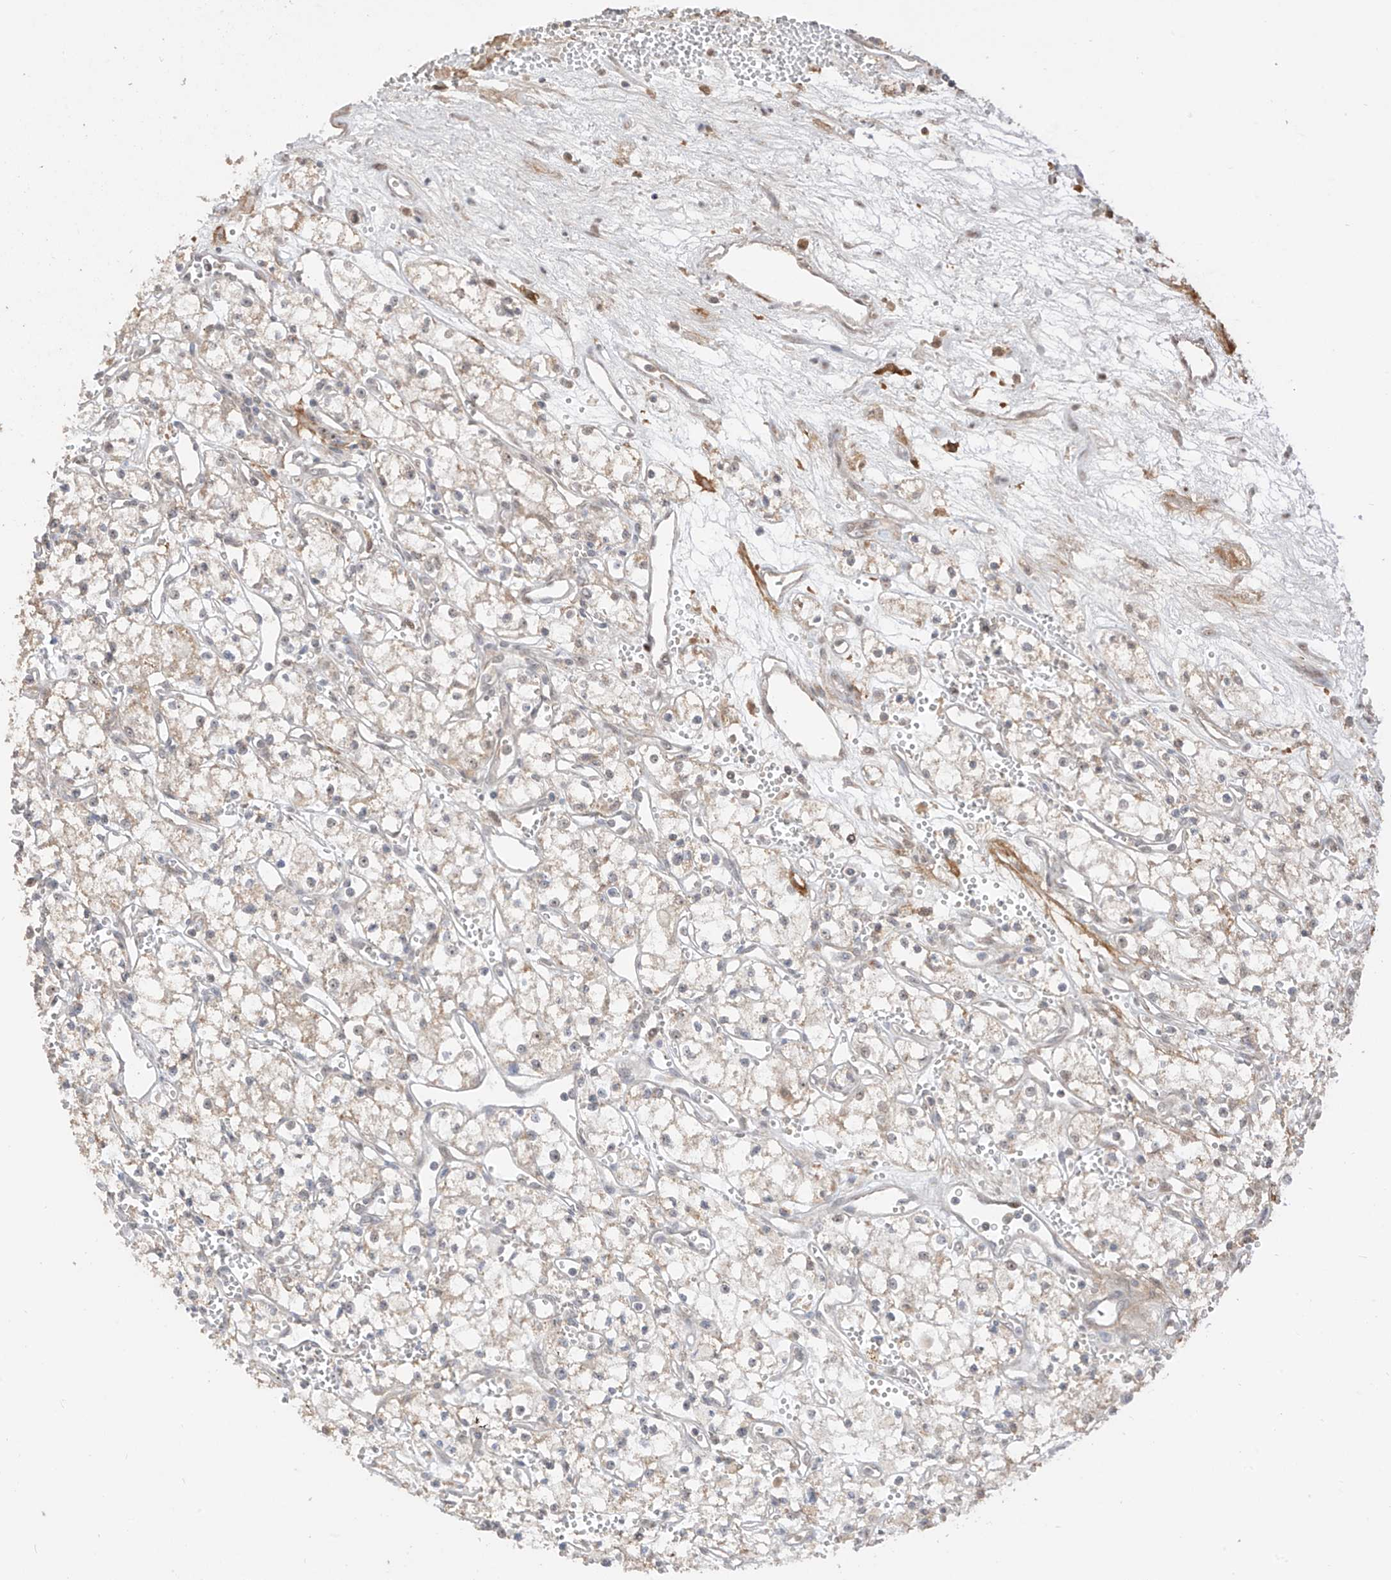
{"staining": {"intensity": "negative", "quantity": "none", "location": "none"}, "tissue": "renal cancer", "cell_type": "Tumor cells", "image_type": "cancer", "snomed": [{"axis": "morphology", "description": "Adenocarcinoma, NOS"}, {"axis": "topography", "description": "Kidney"}], "caption": "The immunohistochemistry photomicrograph has no significant expression in tumor cells of adenocarcinoma (renal) tissue.", "gene": "LATS1", "patient": {"sex": "male", "age": 59}}